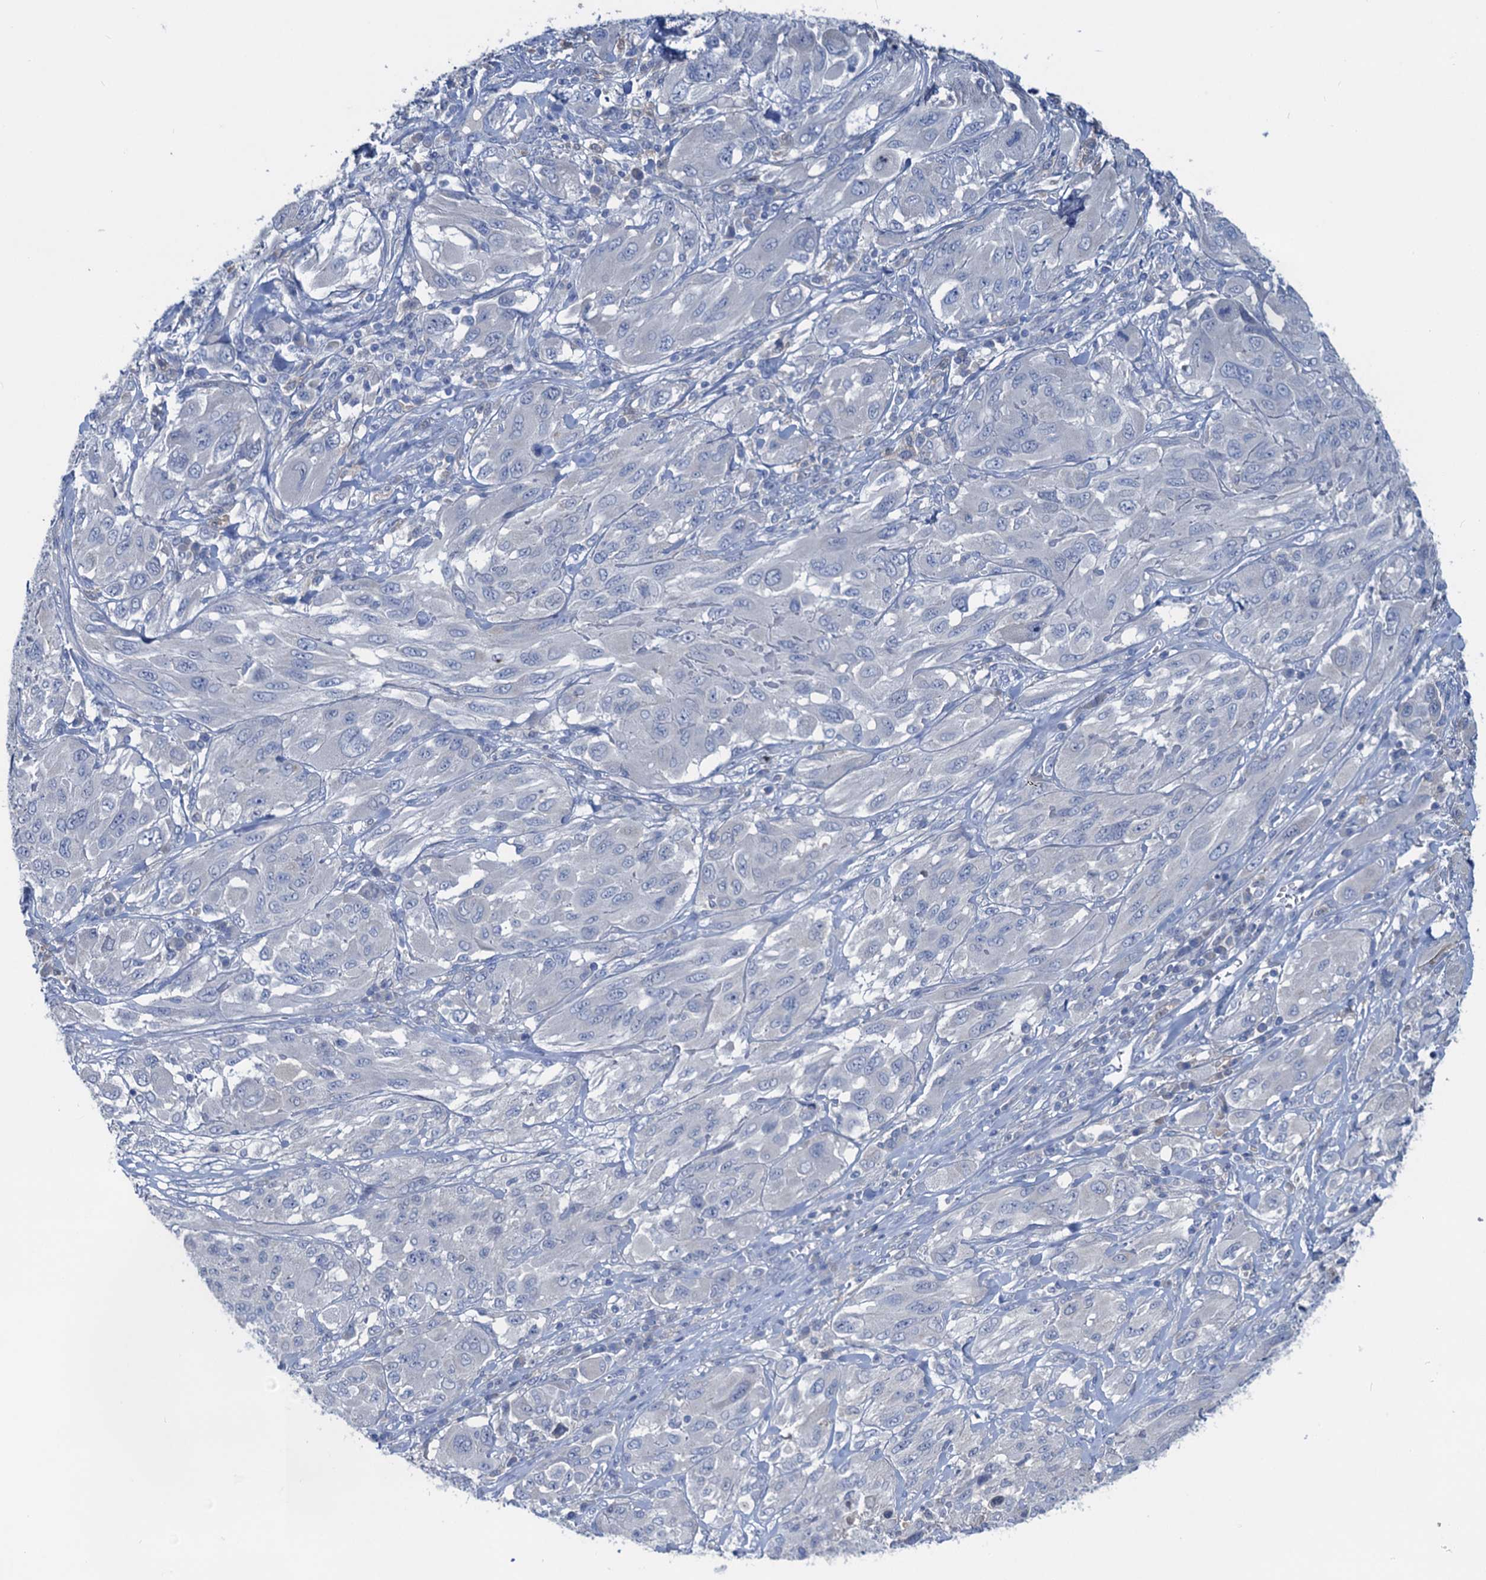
{"staining": {"intensity": "negative", "quantity": "none", "location": "none"}, "tissue": "melanoma", "cell_type": "Tumor cells", "image_type": "cancer", "snomed": [{"axis": "morphology", "description": "Malignant melanoma, NOS"}, {"axis": "topography", "description": "Skin"}], "caption": "High power microscopy image of an IHC histopathology image of malignant melanoma, revealing no significant staining in tumor cells. (Stains: DAB immunohistochemistry with hematoxylin counter stain, Microscopy: brightfield microscopy at high magnification).", "gene": "RTKN2", "patient": {"sex": "female", "age": 91}}